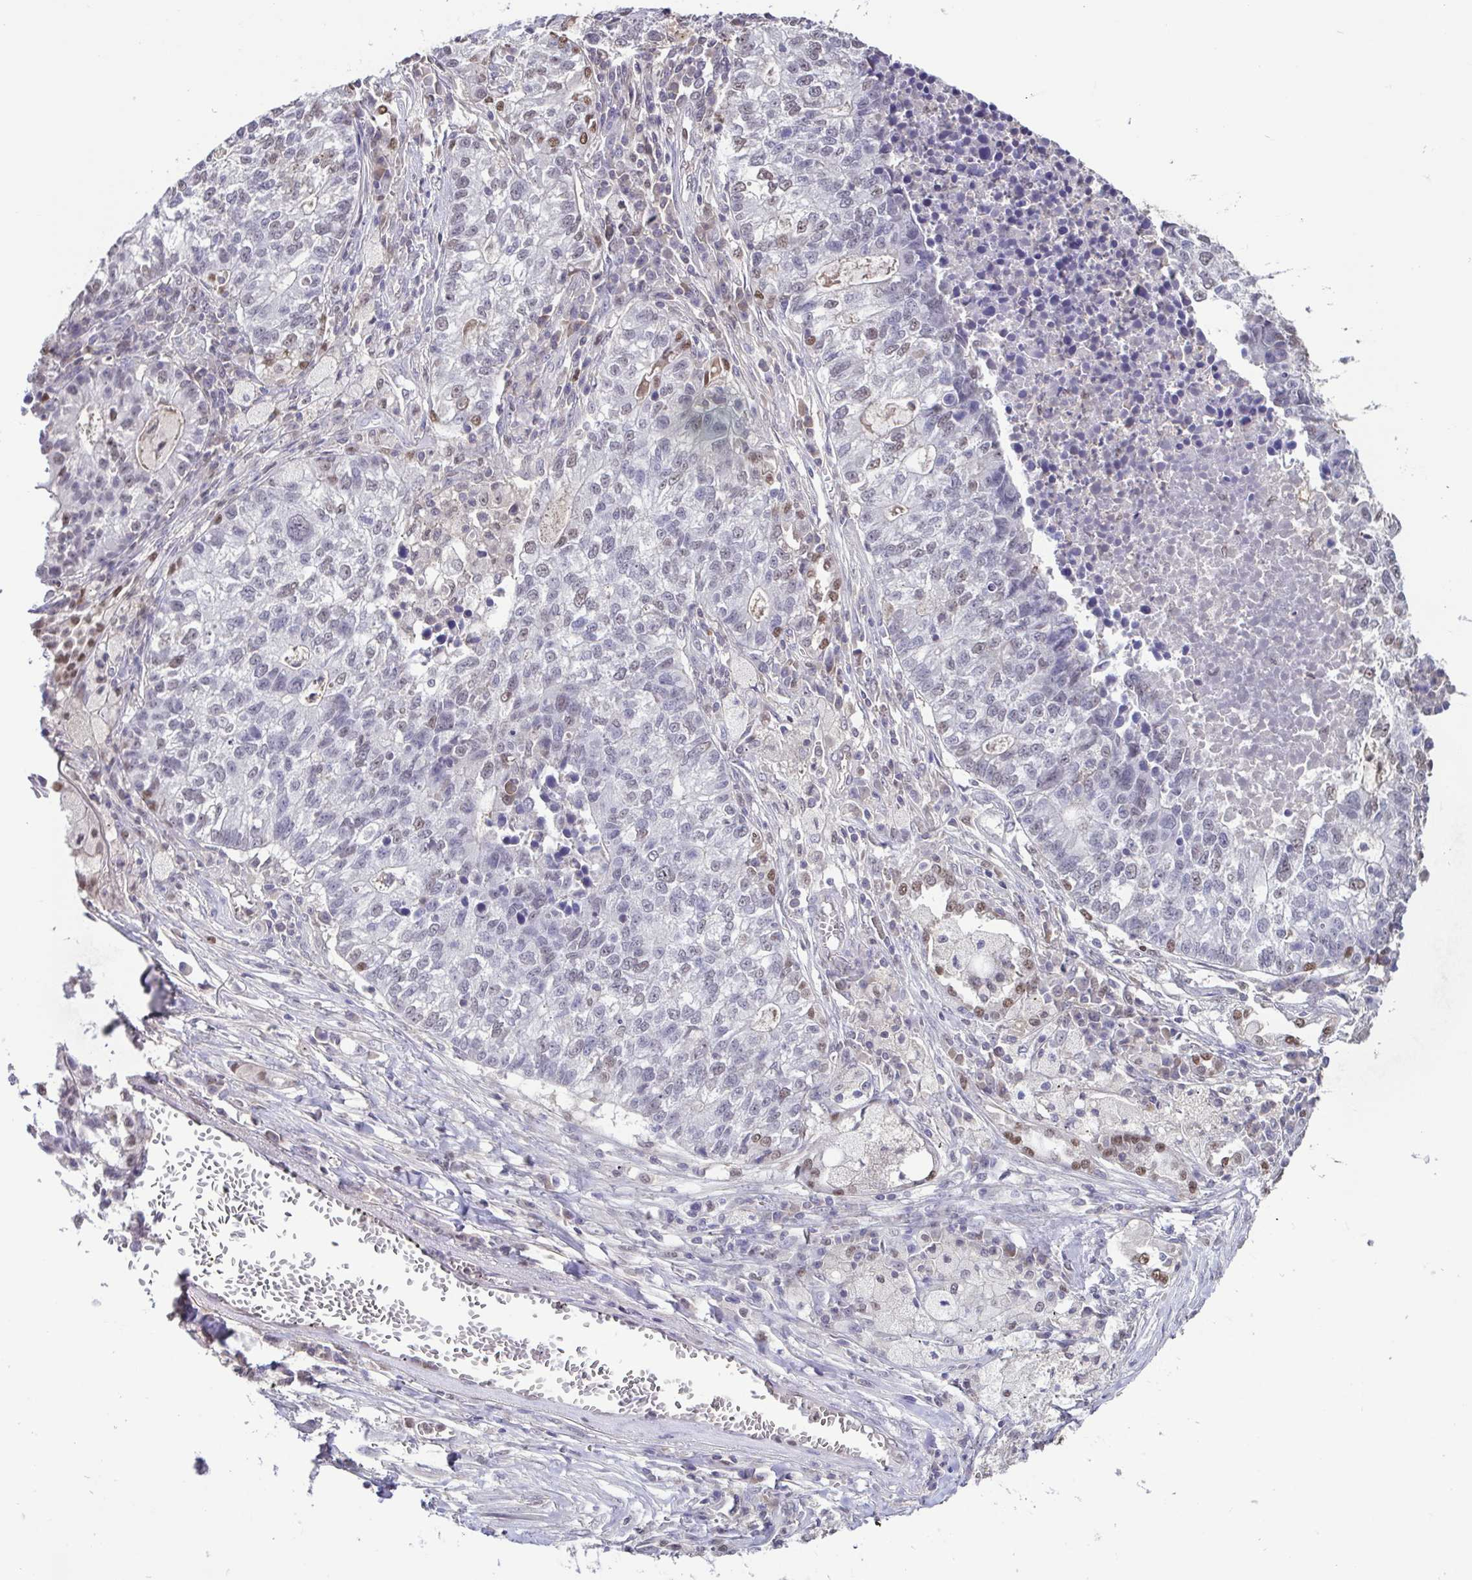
{"staining": {"intensity": "negative", "quantity": "none", "location": "none"}, "tissue": "lung cancer", "cell_type": "Tumor cells", "image_type": "cancer", "snomed": [{"axis": "morphology", "description": "Adenocarcinoma, NOS"}, {"axis": "topography", "description": "Lung"}], "caption": "High magnification brightfield microscopy of lung cancer (adenocarcinoma) stained with DAB (3,3'-diaminobenzidine) (brown) and counterstained with hematoxylin (blue): tumor cells show no significant positivity.", "gene": "ACTRT3", "patient": {"sex": "male", "age": 57}}